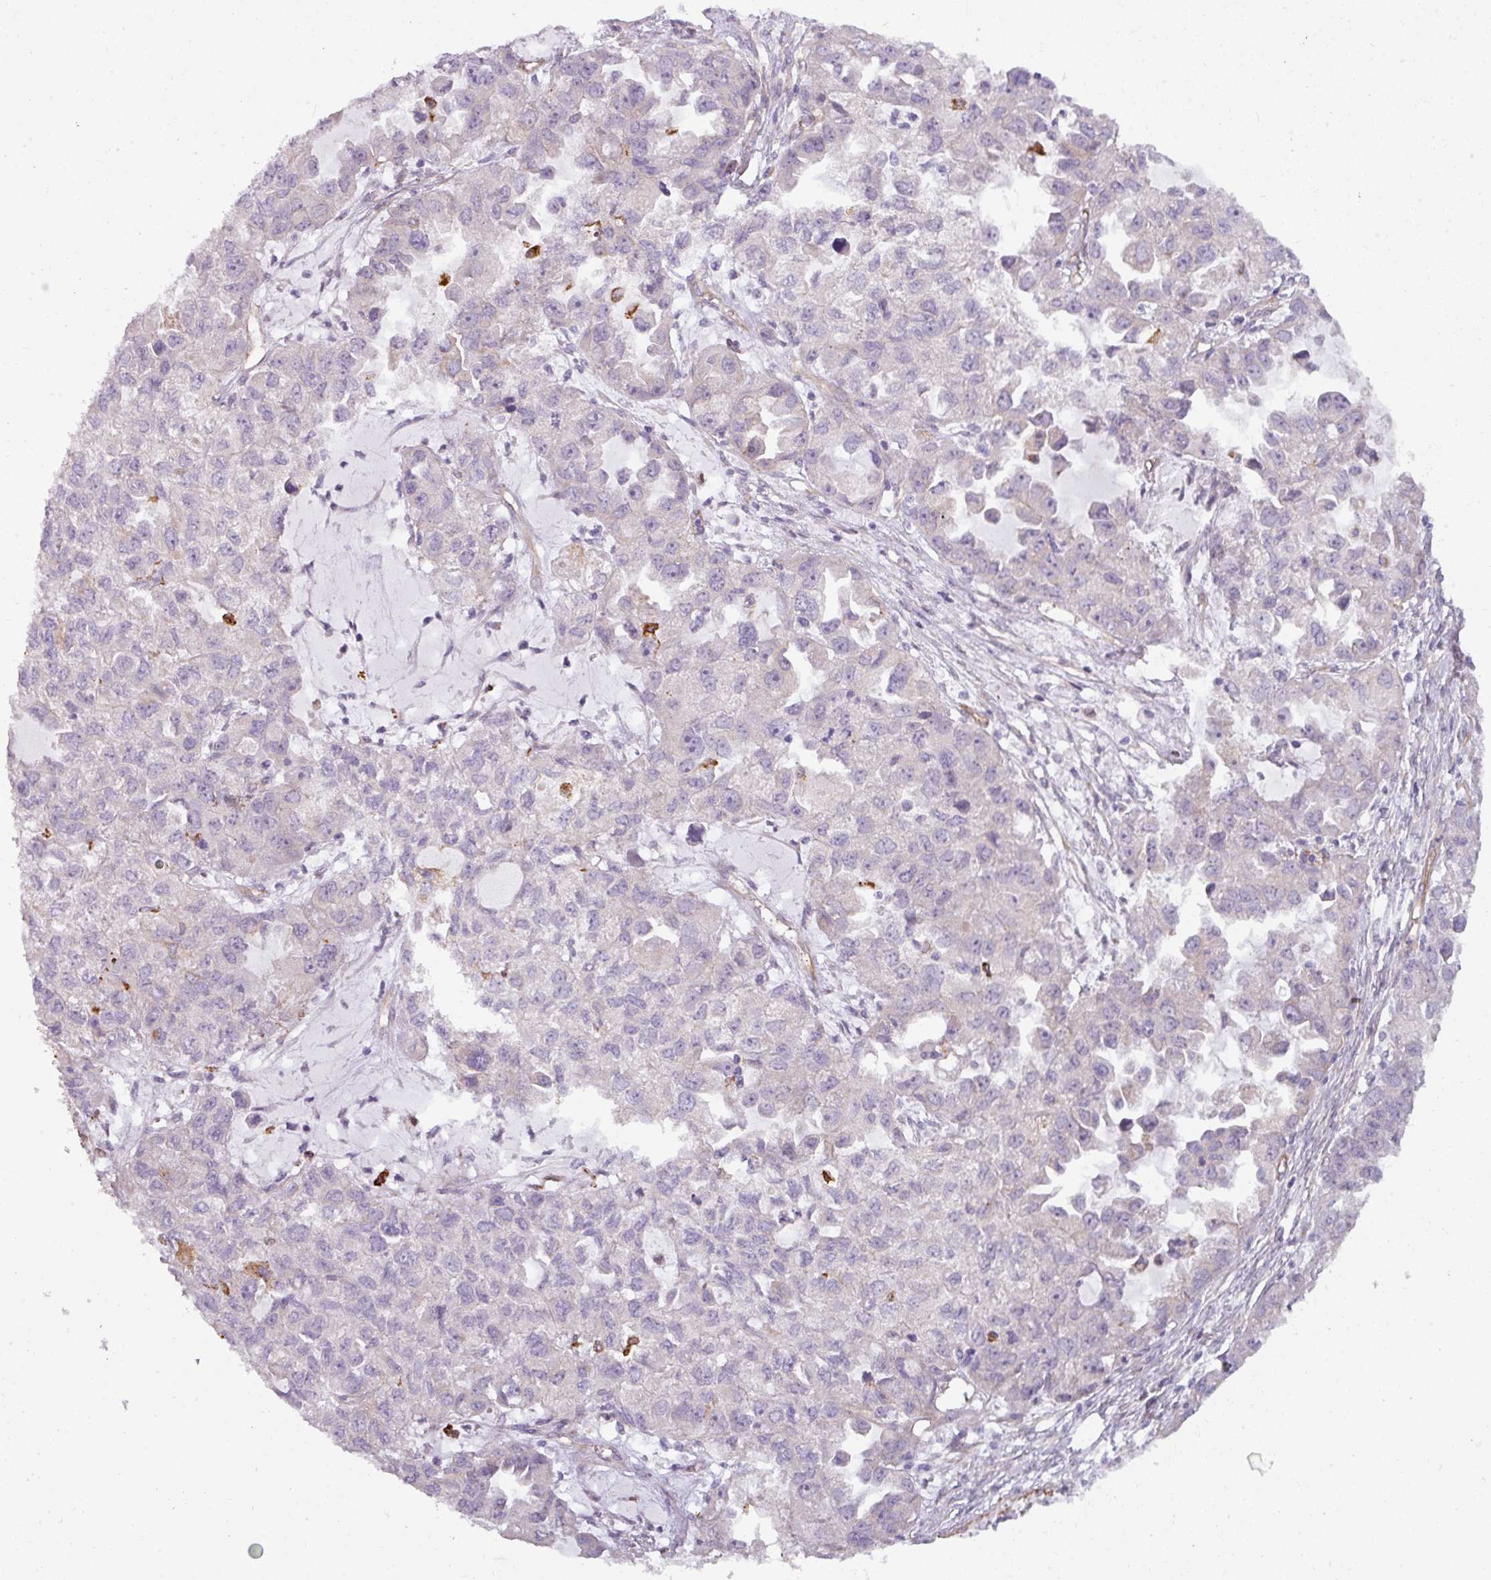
{"staining": {"intensity": "negative", "quantity": "none", "location": "none"}, "tissue": "ovarian cancer", "cell_type": "Tumor cells", "image_type": "cancer", "snomed": [{"axis": "morphology", "description": "Cystadenocarcinoma, serous, NOS"}, {"axis": "topography", "description": "Ovary"}], "caption": "A high-resolution image shows immunohistochemistry staining of ovarian cancer, which demonstrates no significant positivity in tumor cells.", "gene": "BUD23", "patient": {"sex": "female", "age": 84}}